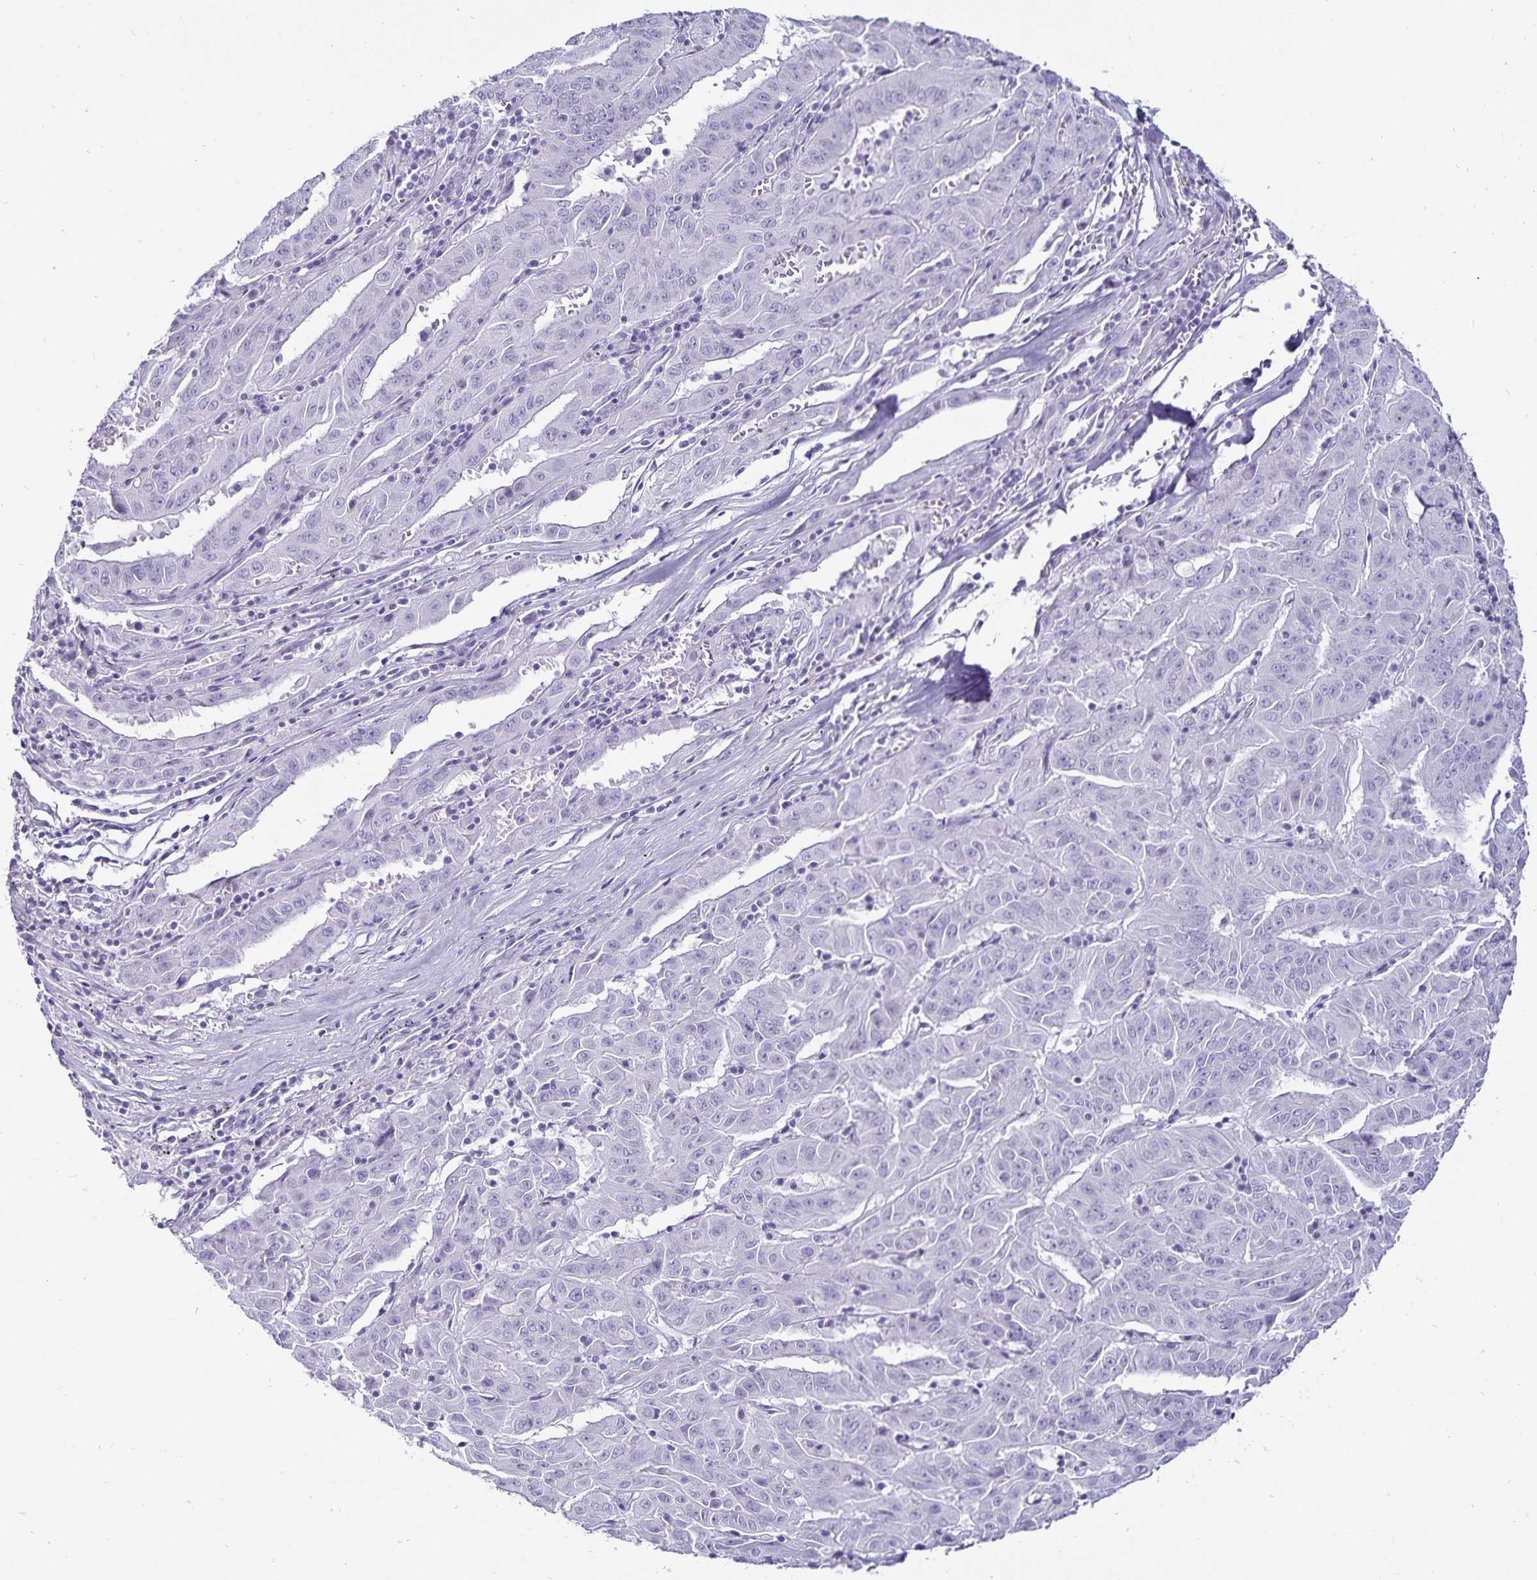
{"staining": {"intensity": "negative", "quantity": "none", "location": "none"}, "tissue": "pancreatic cancer", "cell_type": "Tumor cells", "image_type": "cancer", "snomed": [{"axis": "morphology", "description": "Adenocarcinoma, NOS"}, {"axis": "topography", "description": "Pancreas"}], "caption": "A high-resolution image shows IHC staining of pancreatic cancer (adenocarcinoma), which displays no significant positivity in tumor cells.", "gene": "DEFA6", "patient": {"sex": "male", "age": 63}}